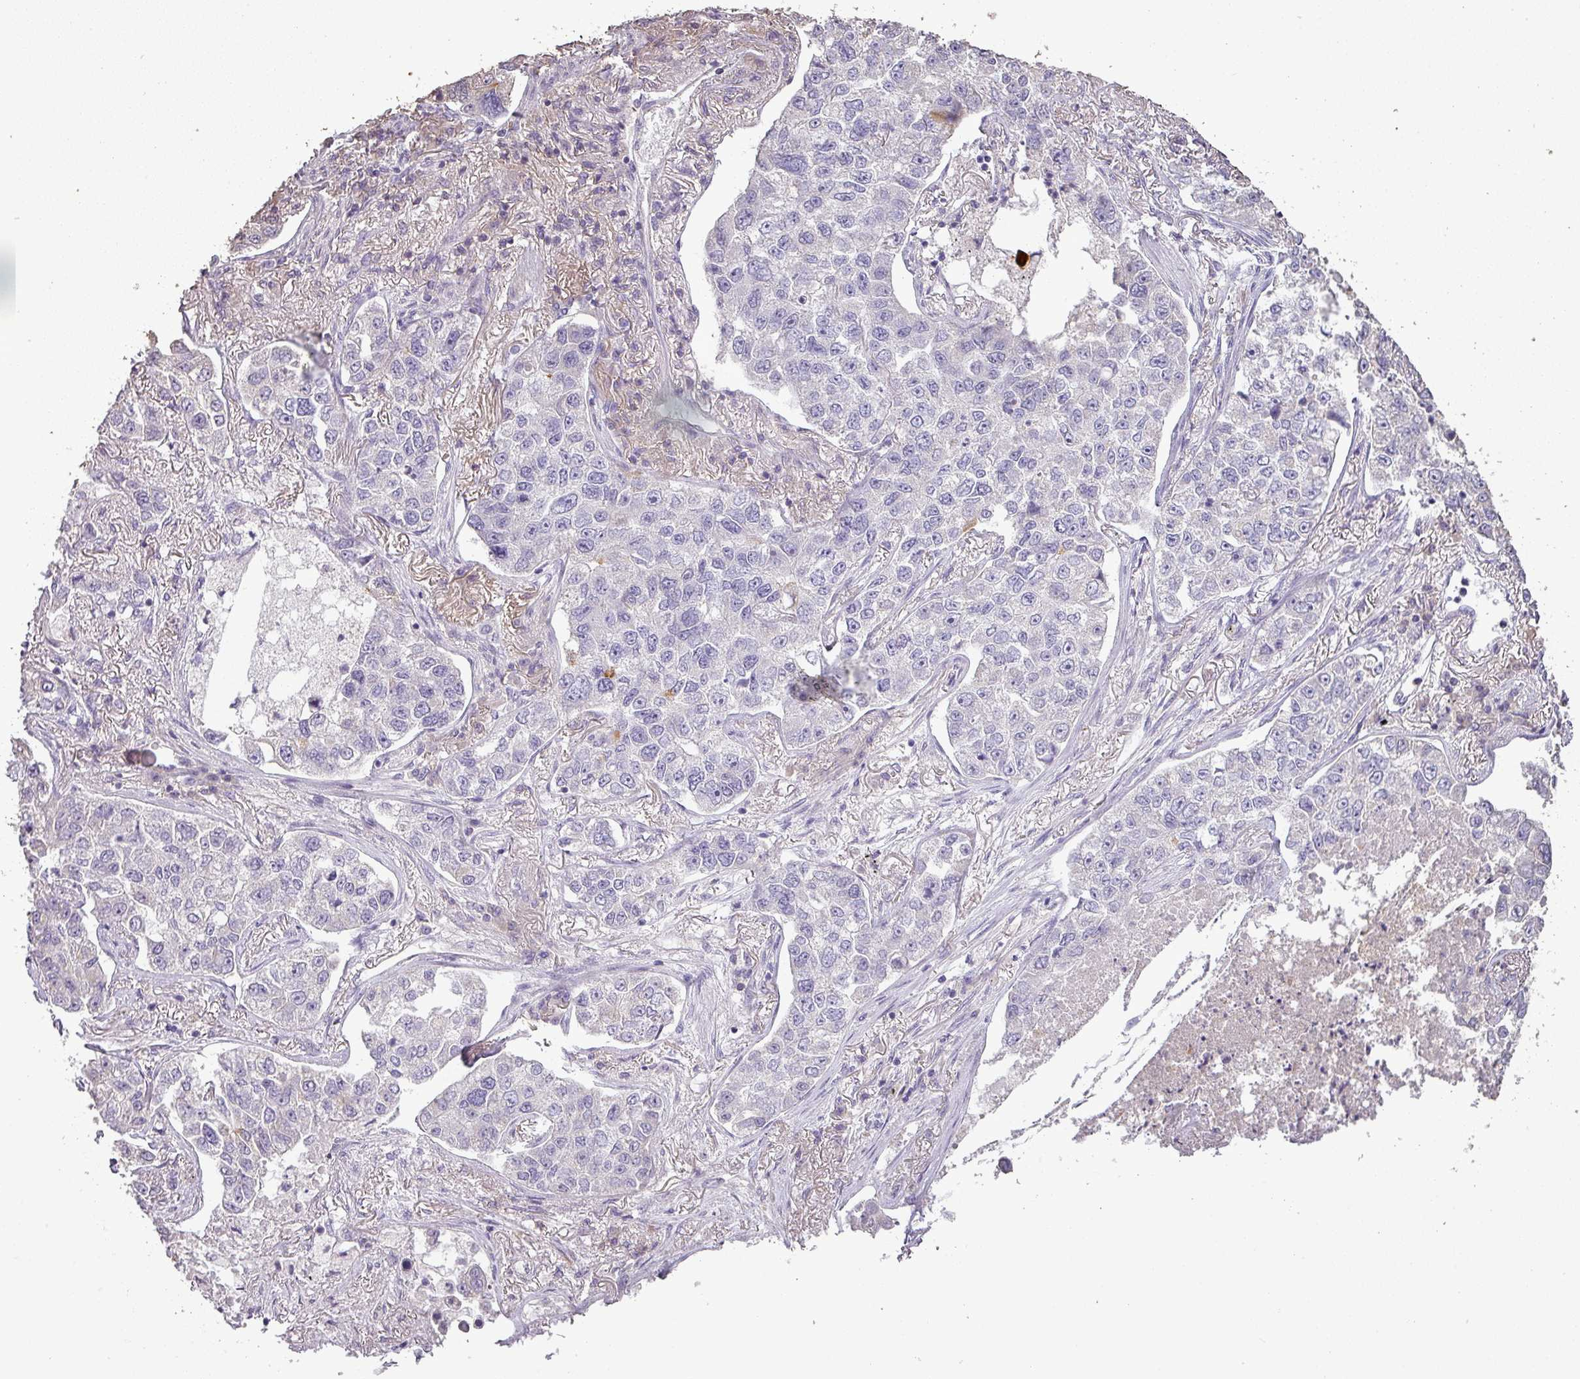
{"staining": {"intensity": "weak", "quantity": "<25%", "location": "cytoplasmic/membranous"}, "tissue": "lung cancer", "cell_type": "Tumor cells", "image_type": "cancer", "snomed": [{"axis": "morphology", "description": "Adenocarcinoma, NOS"}, {"axis": "topography", "description": "Lung"}], "caption": "Tumor cells show no significant protein positivity in lung cancer.", "gene": "LY9", "patient": {"sex": "male", "age": 49}}